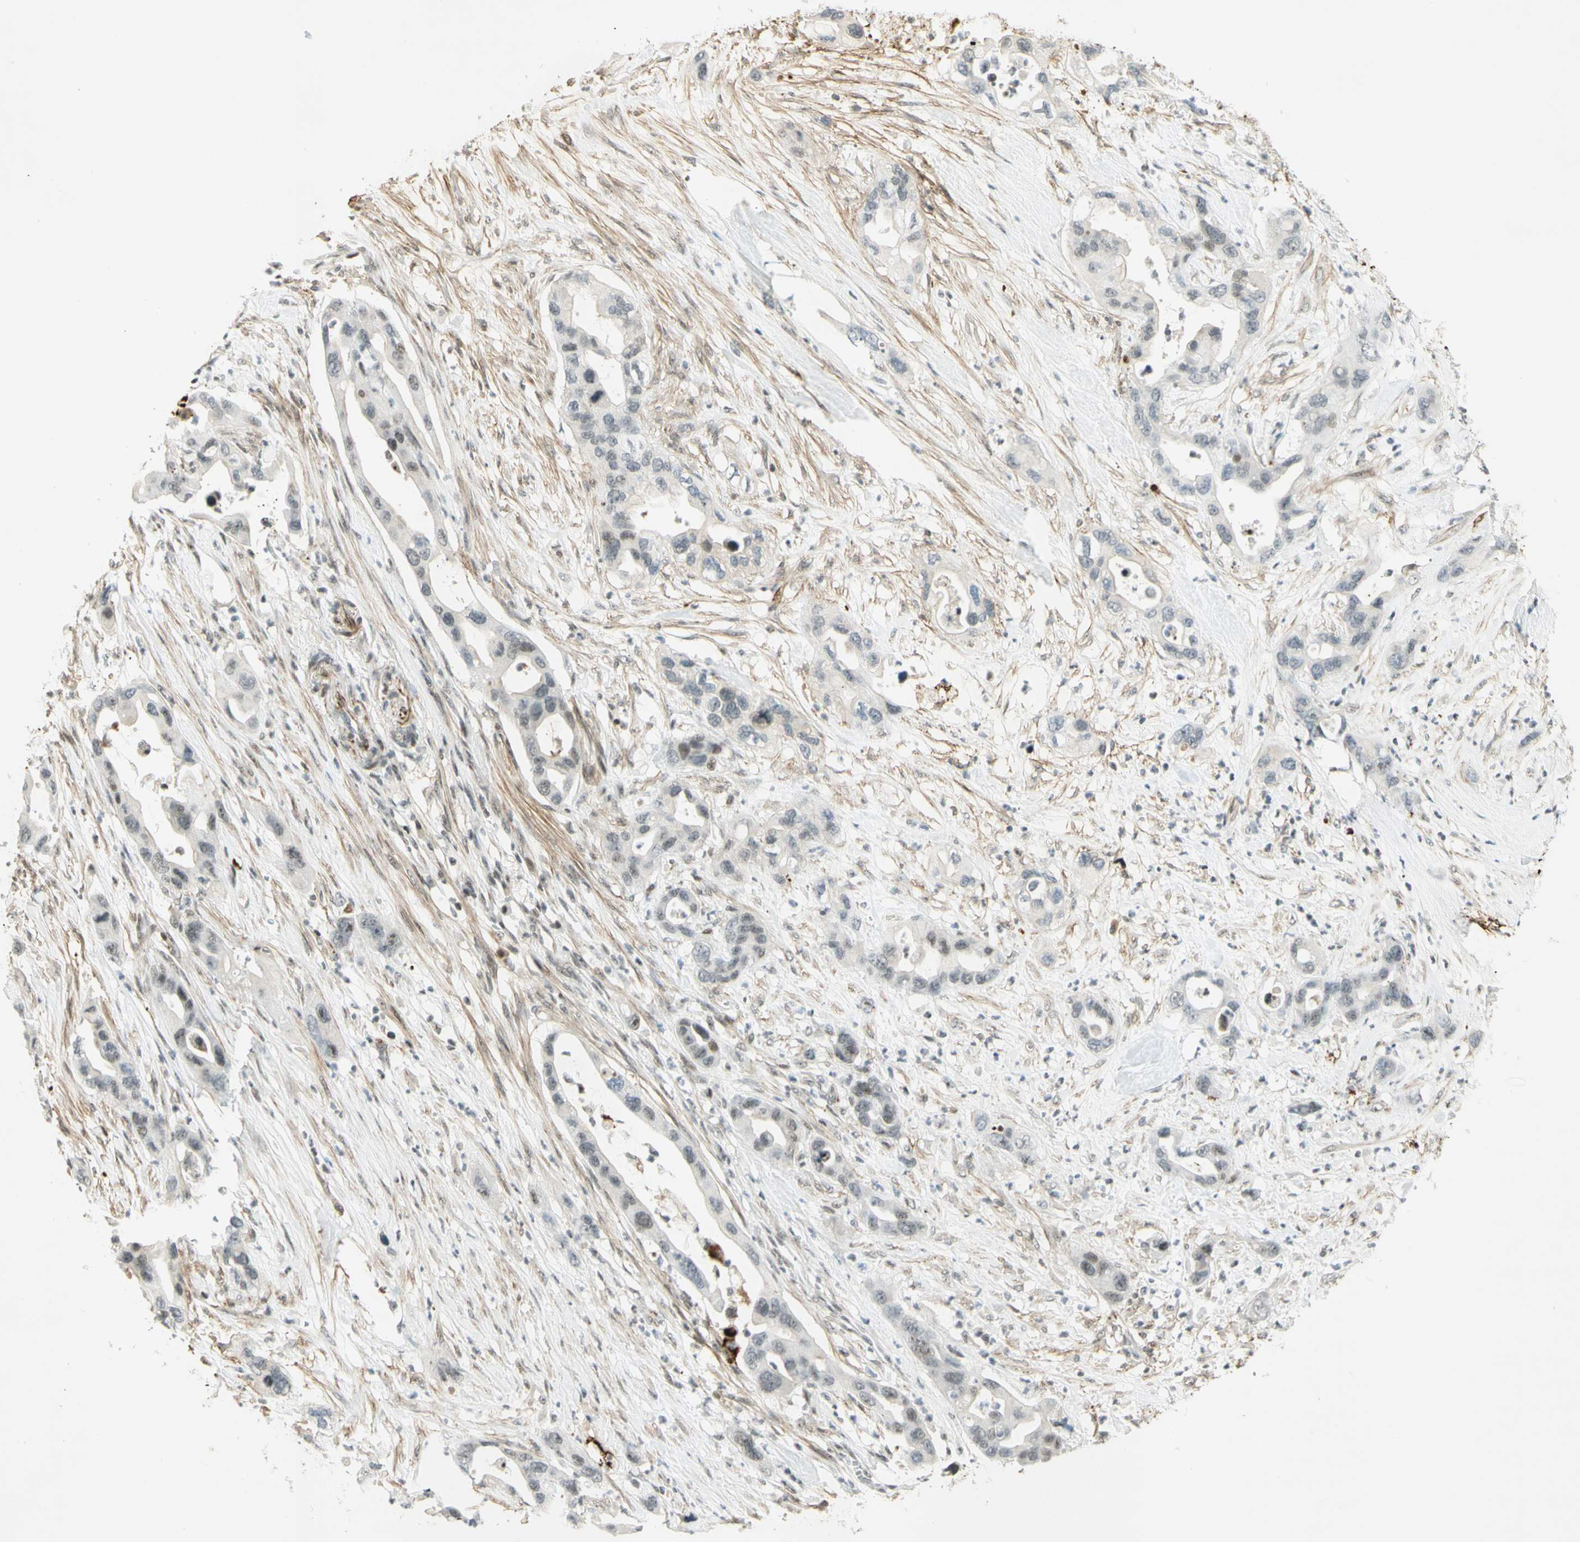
{"staining": {"intensity": "moderate", "quantity": "<25%", "location": "nuclear"}, "tissue": "pancreatic cancer", "cell_type": "Tumor cells", "image_type": "cancer", "snomed": [{"axis": "morphology", "description": "Adenocarcinoma, NOS"}, {"axis": "topography", "description": "Pancreas"}], "caption": "Pancreatic adenocarcinoma stained with immunohistochemistry (IHC) displays moderate nuclear expression in approximately <25% of tumor cells.", "gene": "IRF1", "patient": {"sex": "female", "age": 71}}